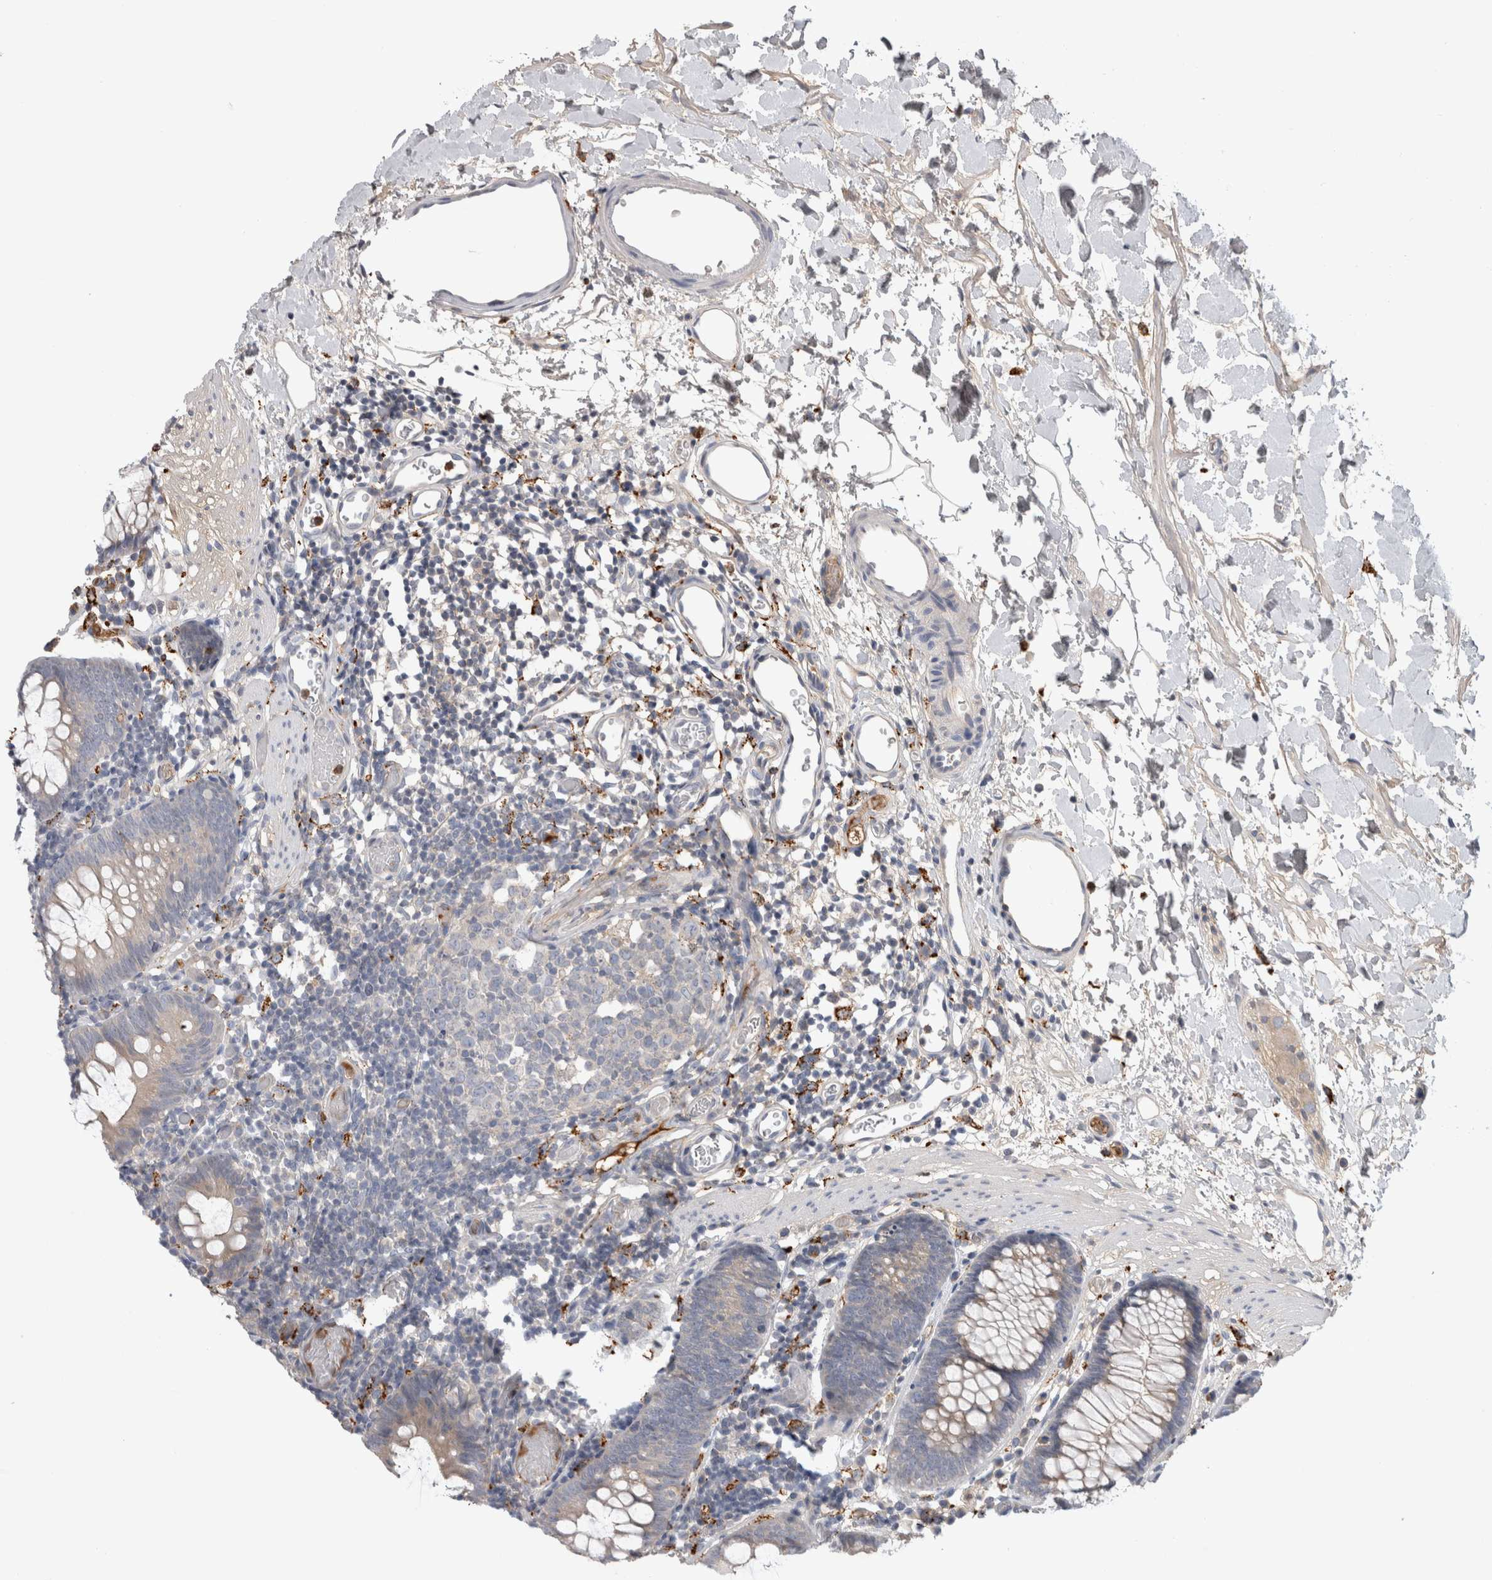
{"staining": {"intensity": "negative", "quantity": "none", "location": "none"}, "tissue": "colon", "cell_type": "Endothelial cells", "image_type": "normal", "snomed": [{"axis": "morphology", "description": "Normal tissue, NOS"}, {"axis": "topography", "description": "Colon"}], "caption": "High power microscopy histopathology image of an immunohistochemistry image of benign colon, revealing no significant positivity in endothelial cells. The staining is performed using DAB (3,3'-diaminobenzidine) brown chromogen with nuclei counter-stained in using hematoxylin.", "gene": "TBCE", "patient": {"sex": "male", "age": 14}}